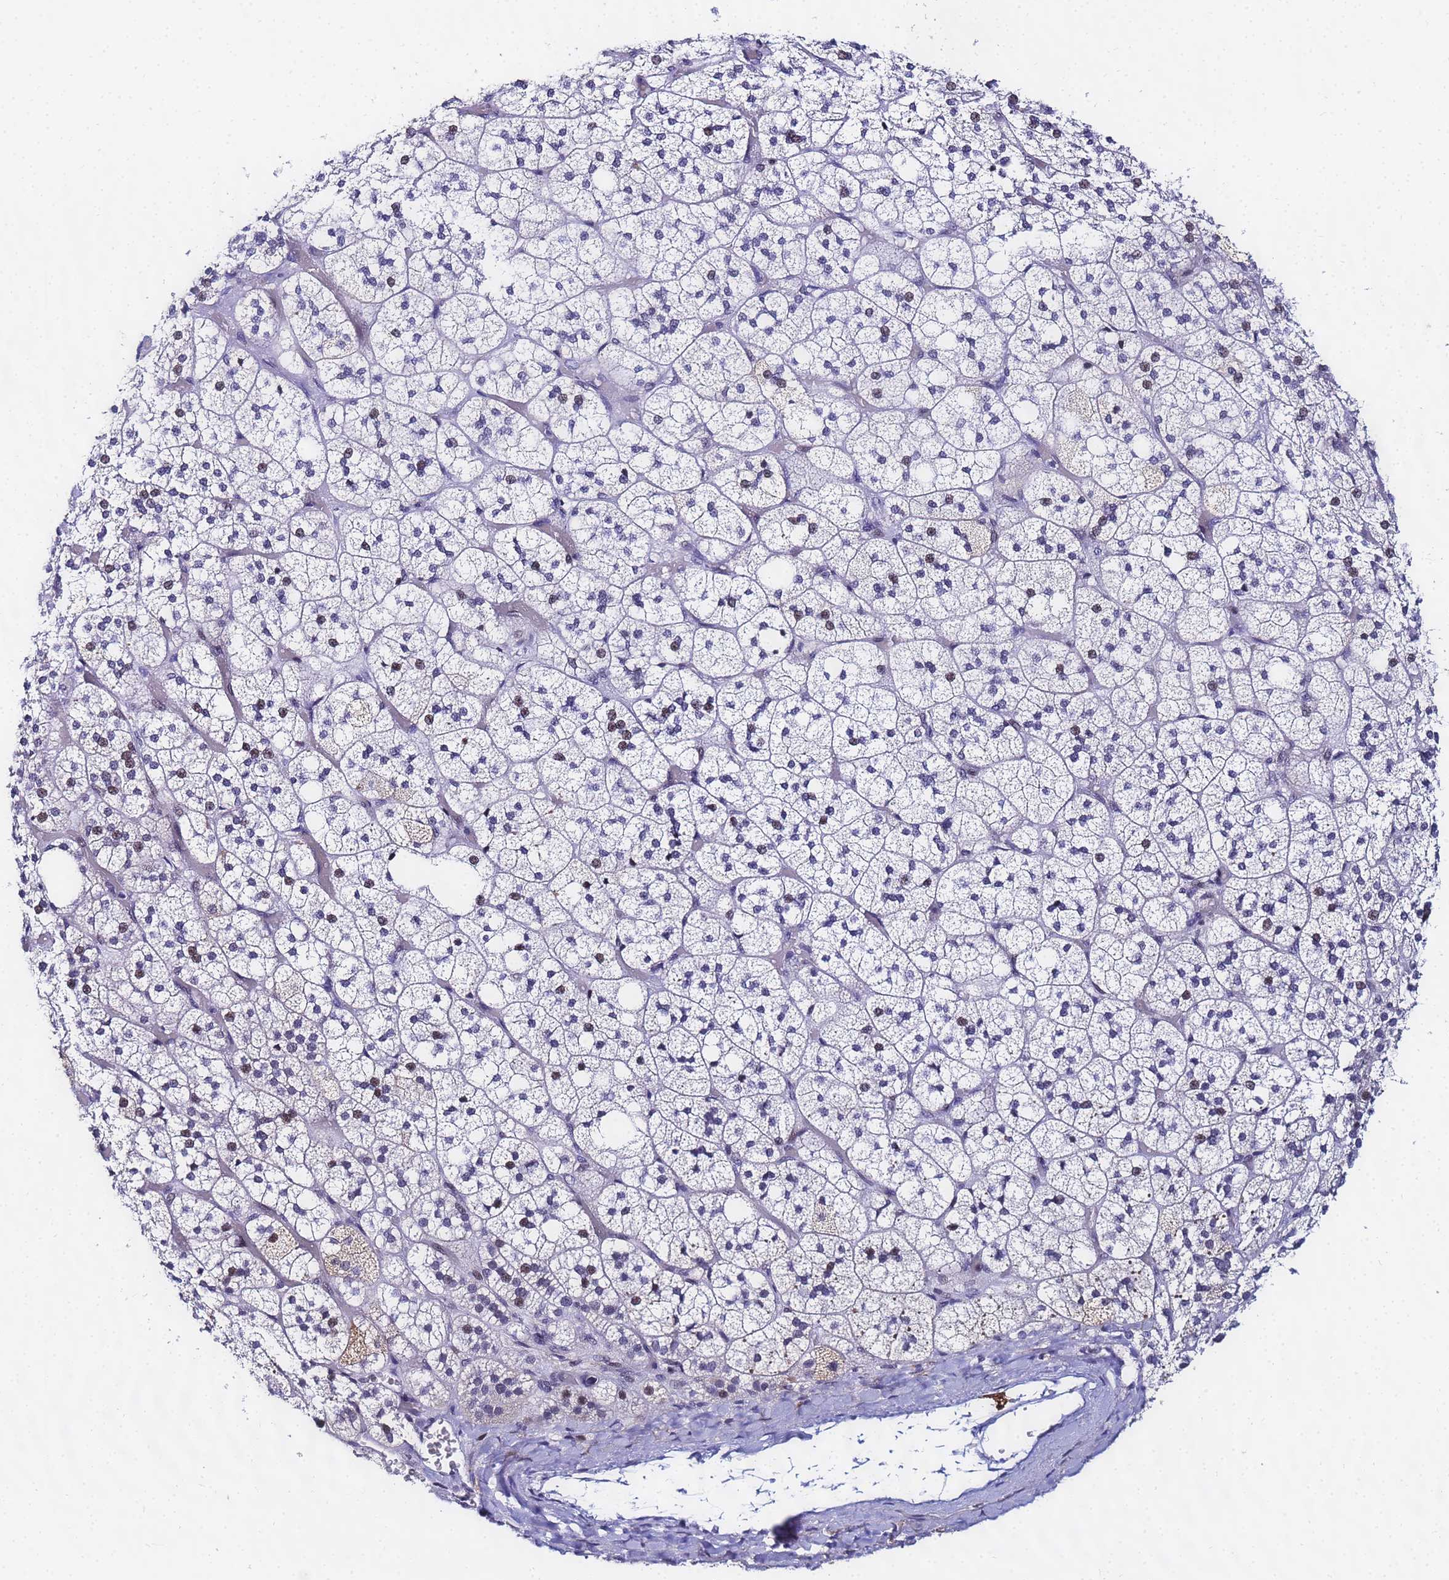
{"staining": {"intensity": "weak", "quantity": "<25%", "location": "nuclear"}, "tissue": "adrenal gland", "cell_type": "Glandular cells", "image_type": "normal", "snomed": [{"axis": "morphology", "description": "Normal tissue, NOS"}, {"axis": "topography", "description": "Adrenal gland"}], "caption": "Adrenal gland was stained to show a protein in brown. There is no significant positivity in glandular cells. (DAB (3,3'-diaminobenzidine) immunohistochemistry visualized using brightfield microscopy, high magnification).", "gene": "CKMT1A", "patient": {"sex": "male", "age": 61}}